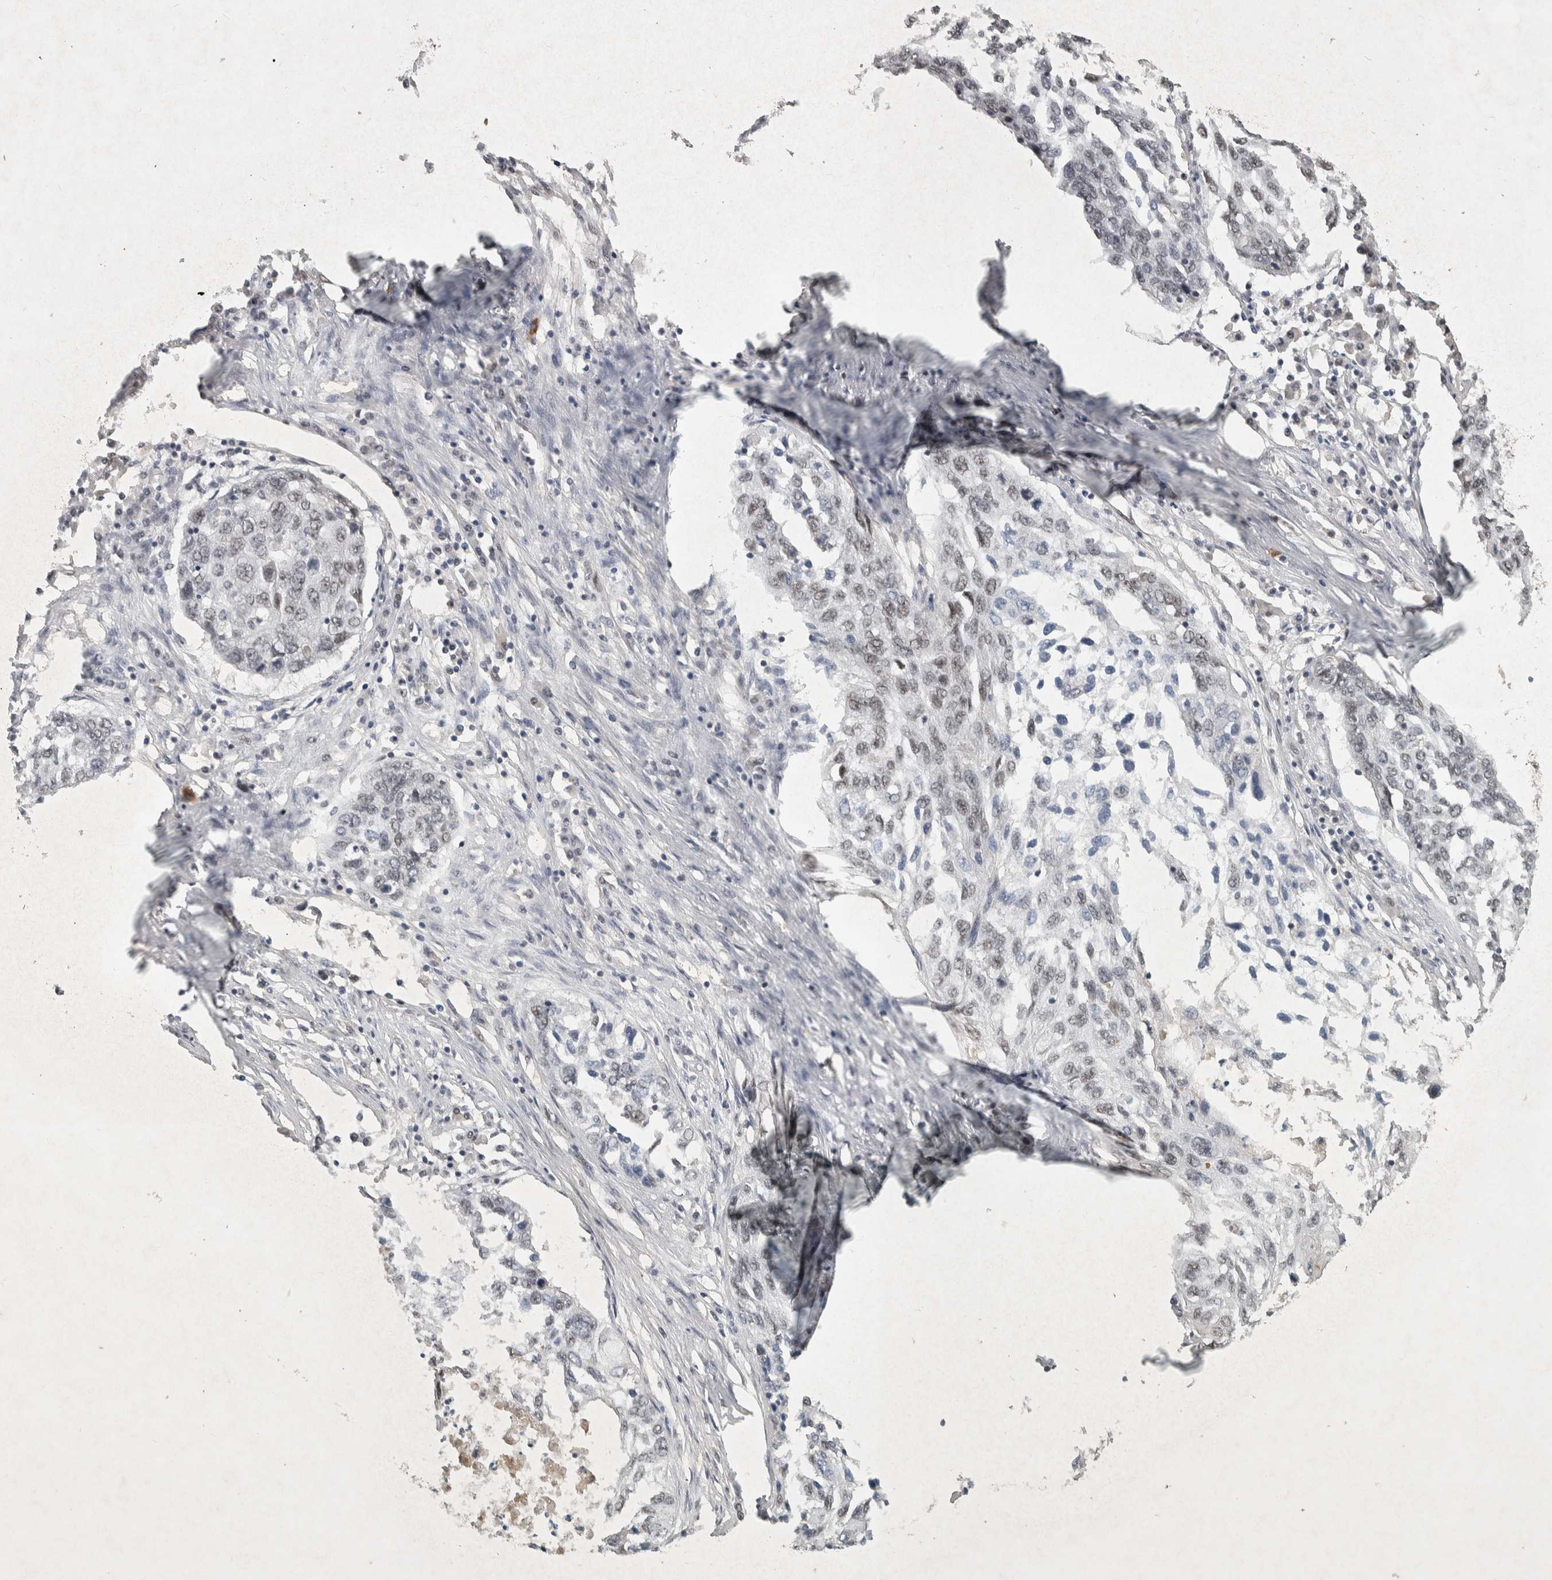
{"staining": {"intensity": "weak", "quantity": ">75%", "location": "nuclear"}, "tissue": "lung cancer", "cell_type": "Tumor cells", "image_type": "cancer", "snomed": [{"axis": "morphology", "description": "Squamous cell carcinoma, NOS"}, {"axis": "topography", "description": "Lung"}], "caption": "There is low levels of weak nuclear positivity in tumor cells of lung cancer, as demonstrated by immunohistochemical staining (brown color).", "gene": "DDX42", "patient": {"sex": "female", "age": 63}}